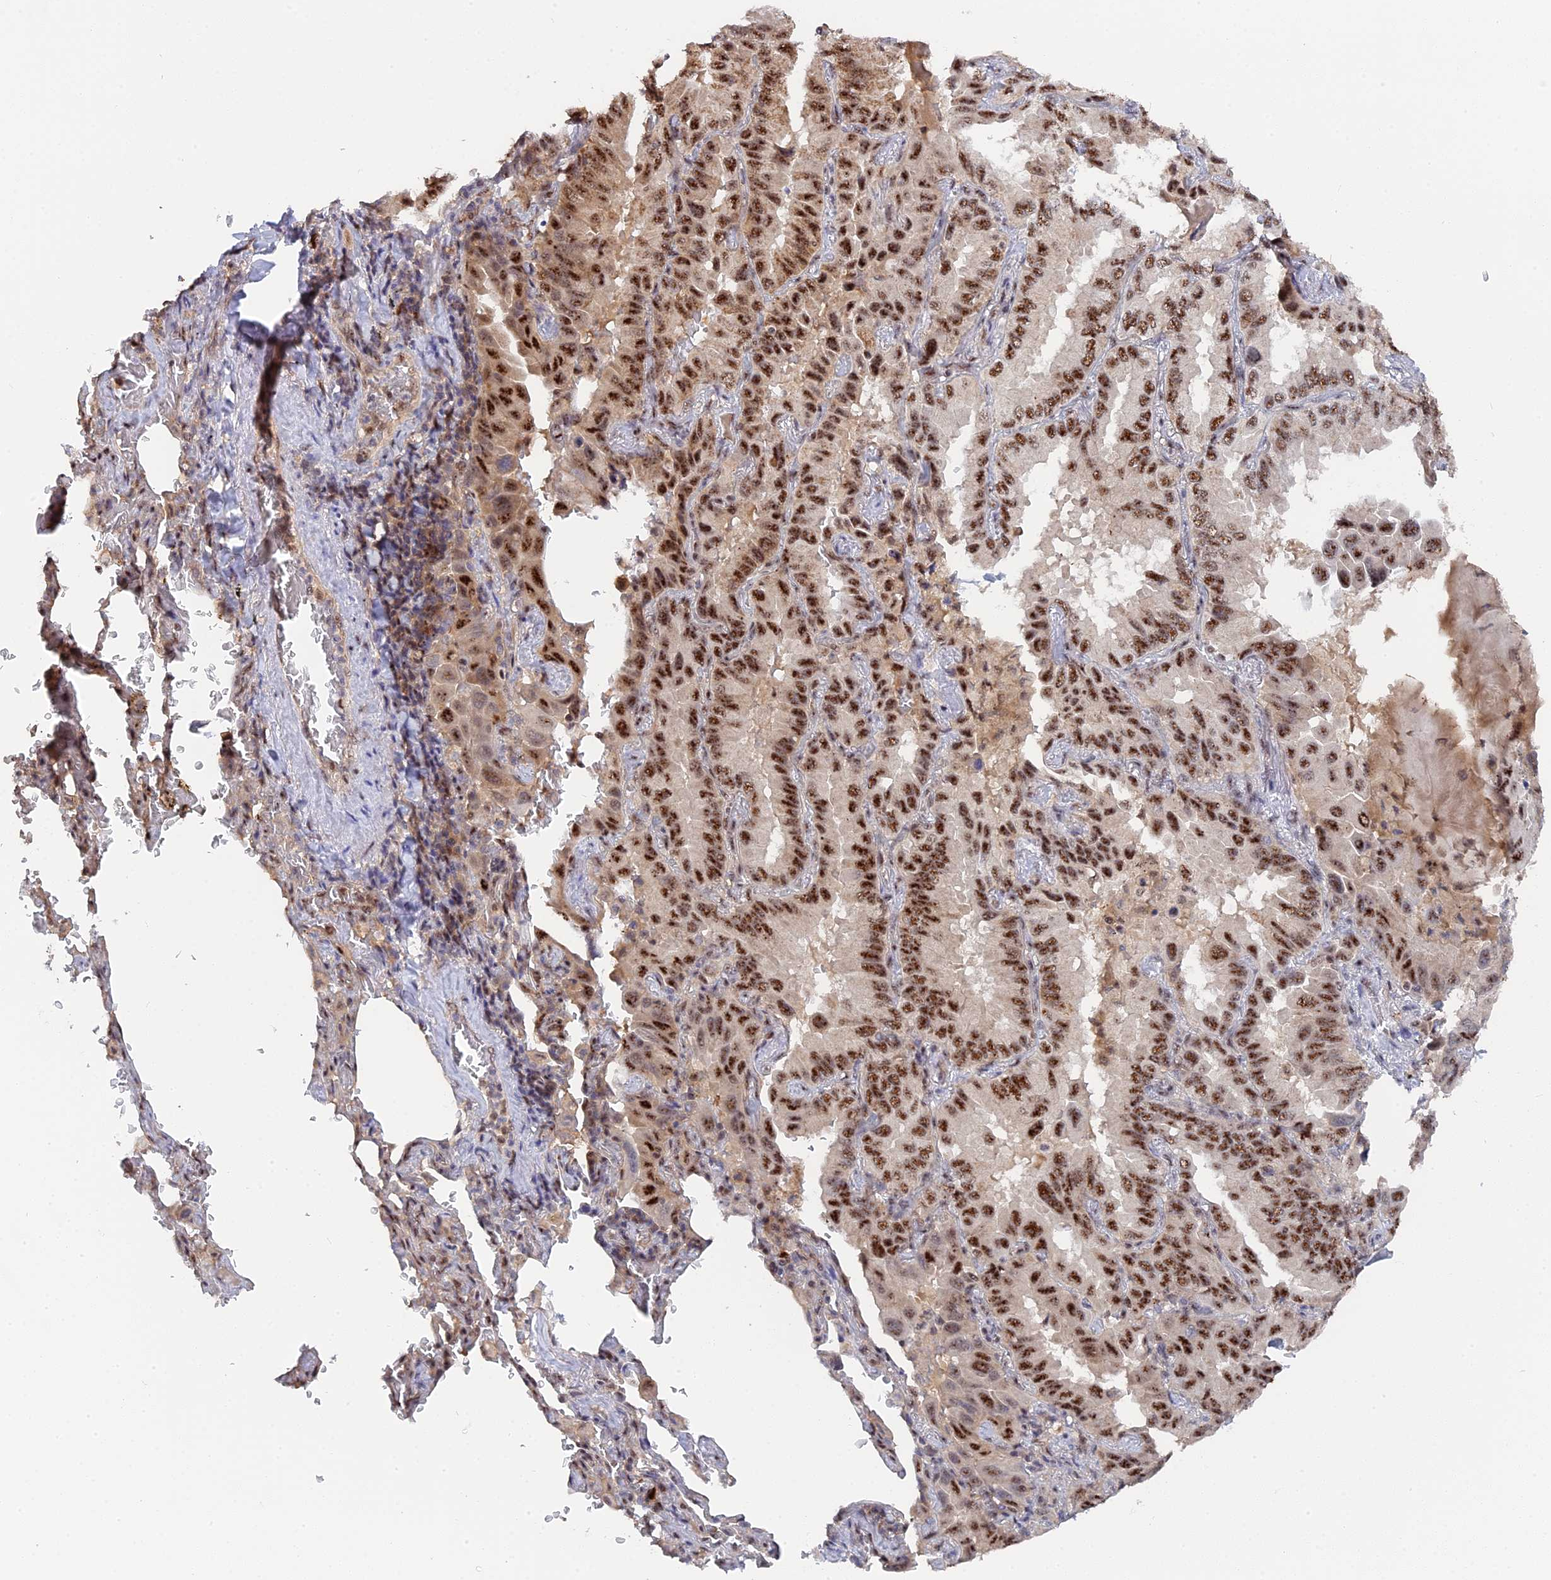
{"staining": {"intensity": "moderate", "quantity": ">75%", "location": "nuclear"}, "tissue": "lung cancer", "cell_type": "Tumor cells", "image_type": "cancer", "snomed": [{"axis": "morphology", "description": "Adenocarcinoma, NOS"}, {"axis": "topography", "description": "Lung"}], "caption": "Brown immunohistochemical staining in lung cancer reveals moderate nuclear positivity in about >75% of tumor cells.", "gene": "TAB1", "patient": {"sex": "male", "age": 64}}